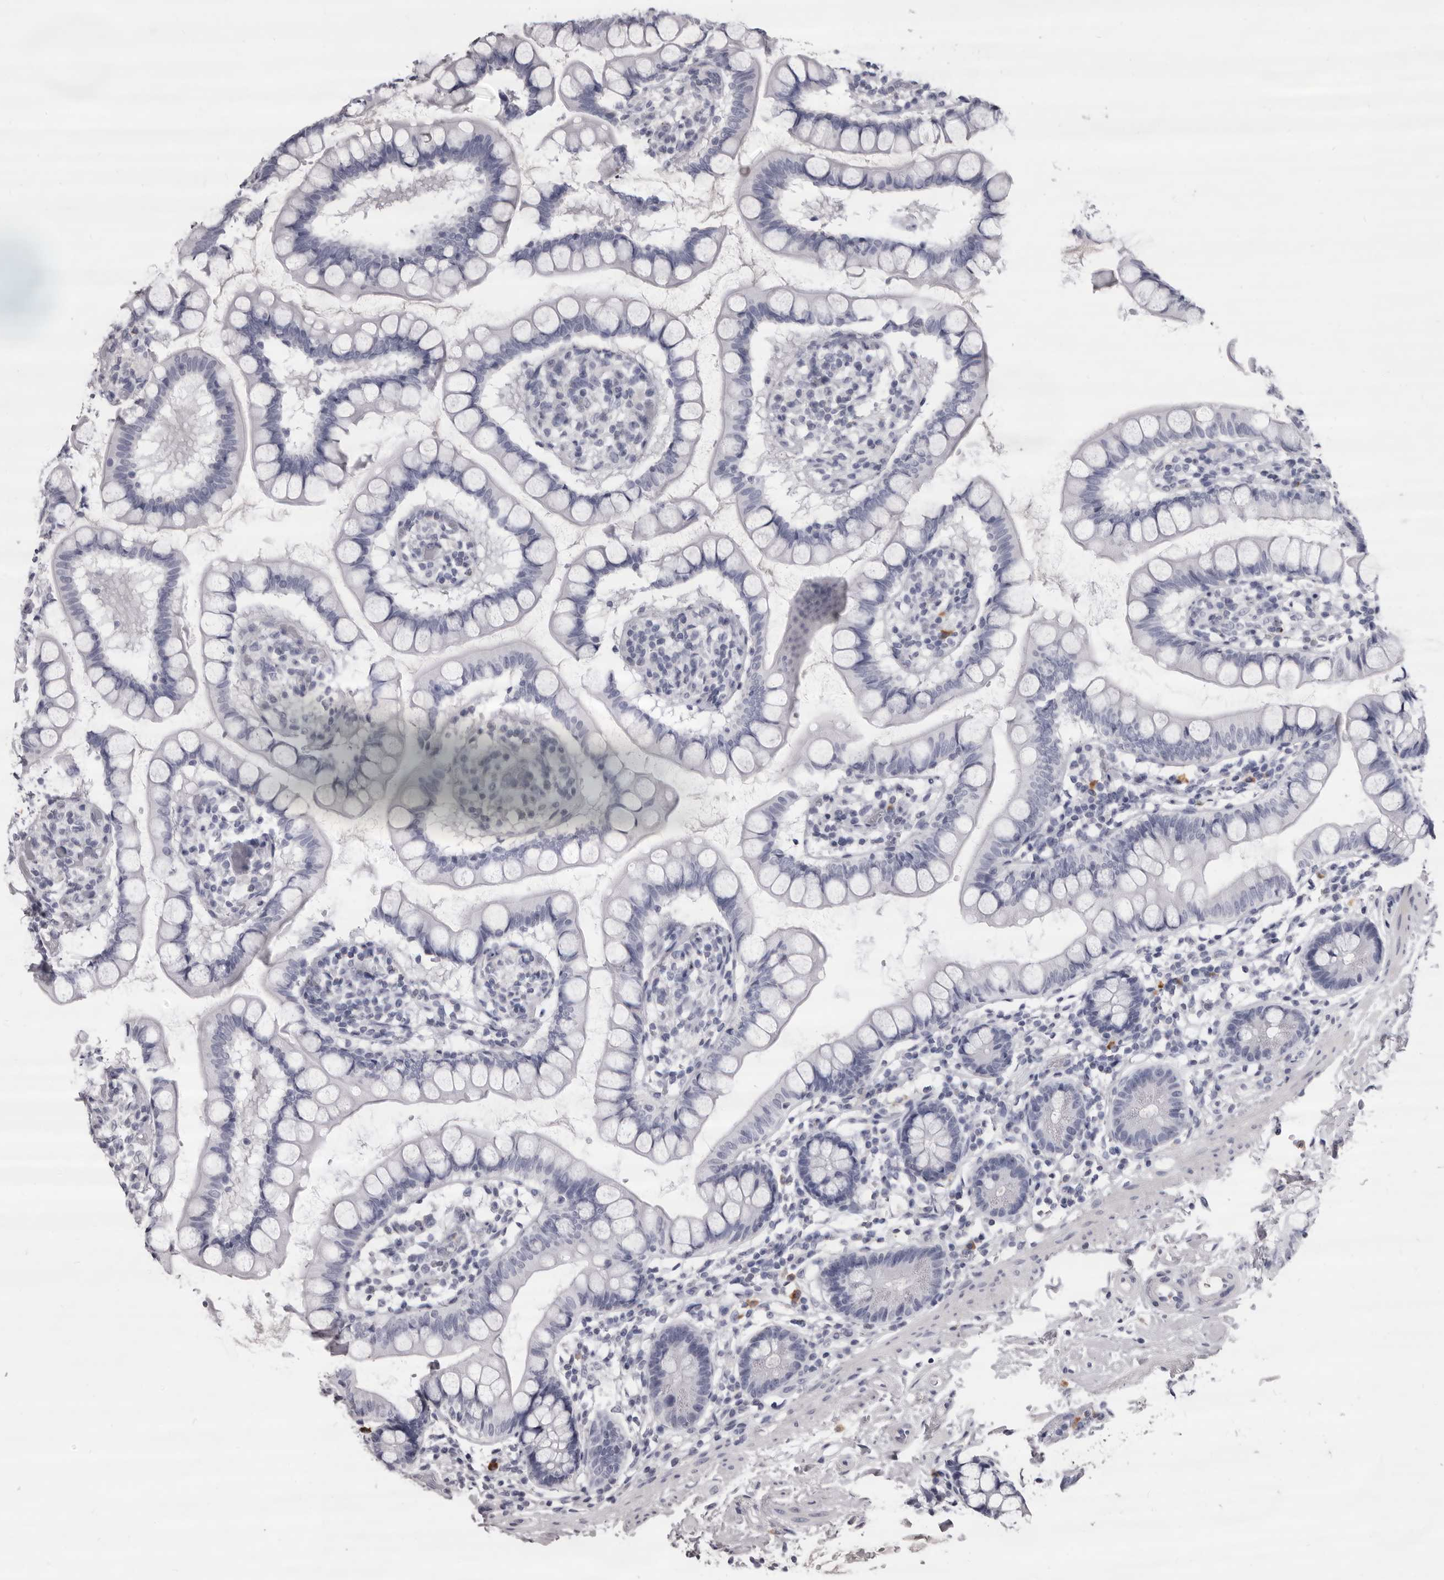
{"staining": {"intensity": "negative", "quantity": "none", "location": "none"}, "tissue": "small intestine", "cell_type": "Glandular cells", "image_type": "normal", "snomed": [{"axis": "morphology", "description": "Normal tissue, NOS"}, {"axis": "topography", "description": "Small intestine"}], "caption": "Protein analysis of benign small intestine exhibits no significant positivity in glandular cells. (Immunohistochemistry, brightfield microscopy, high magnification).", "gene": "GZMH", "patient": {"sex": "female", "age": 84}}